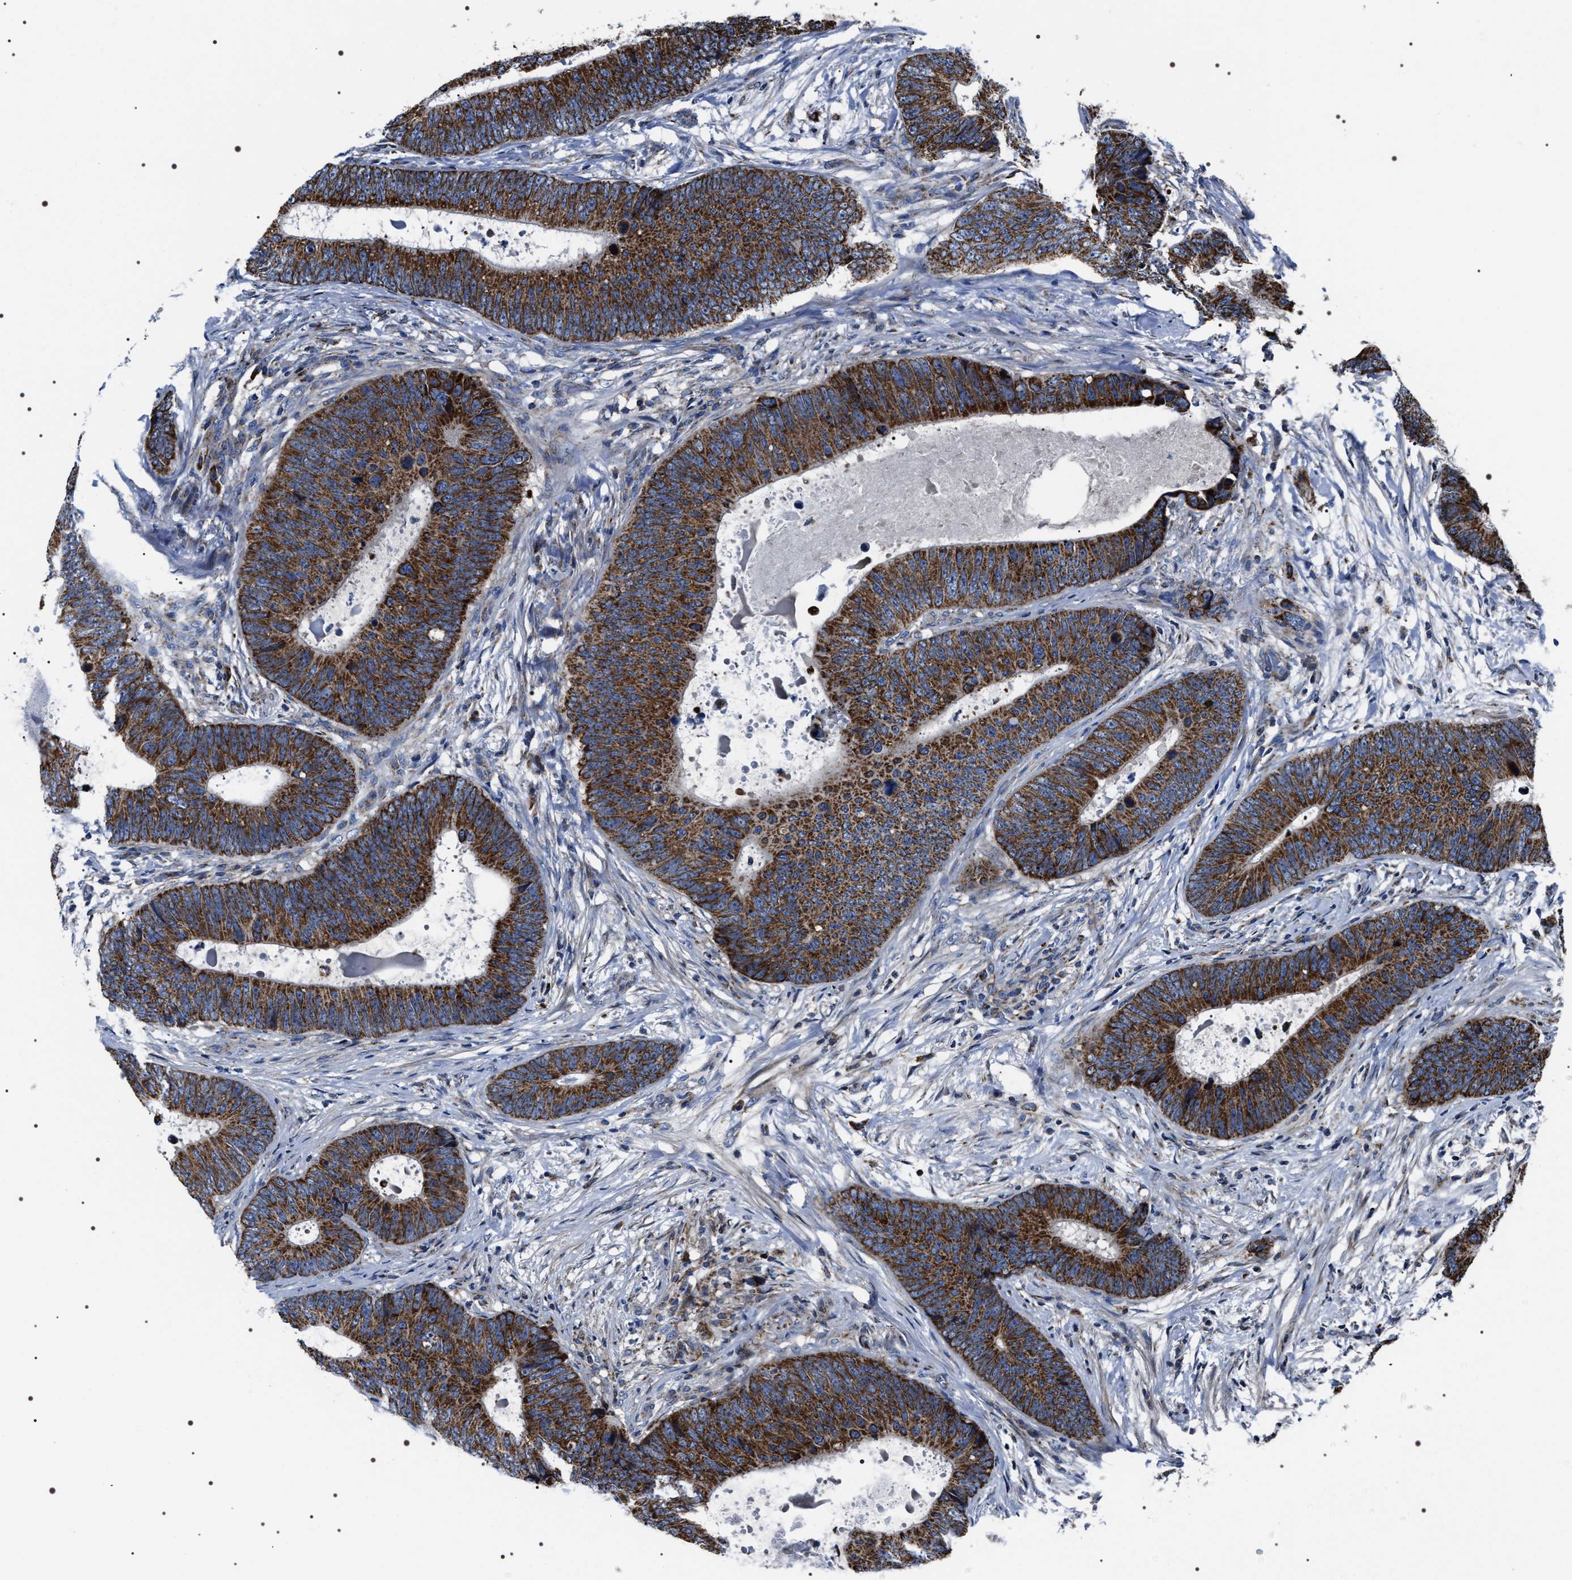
{"staining": {"intensity": "strong", "quantity": ">75%", "location": "cytoplasmic/membranous"}, "tissue": "colorectal cancer", "cell_type": "Tumor cells", "image_type": "cancer", "snomed": [{"axis": "morphology", "description": "Adenocarcinoma, NOS"}, {"axis": "topography", "description": "Colon"}], "caption": "Immunohistochemistry staining of colorectal cancer, which exhibits high levels of strong cytoplasmic/membranous expression in about >75% of tumor cells indicating strong cytoplasmic/membranous protein expression. The staining was performed using DAB (3,3'-diaminobenzidine) (brown) for protein detection and nuclei were counterstained in hematoxylin (blue).", "gene": "NTMT1", "patient": {"sex": "male", "age": 56}}